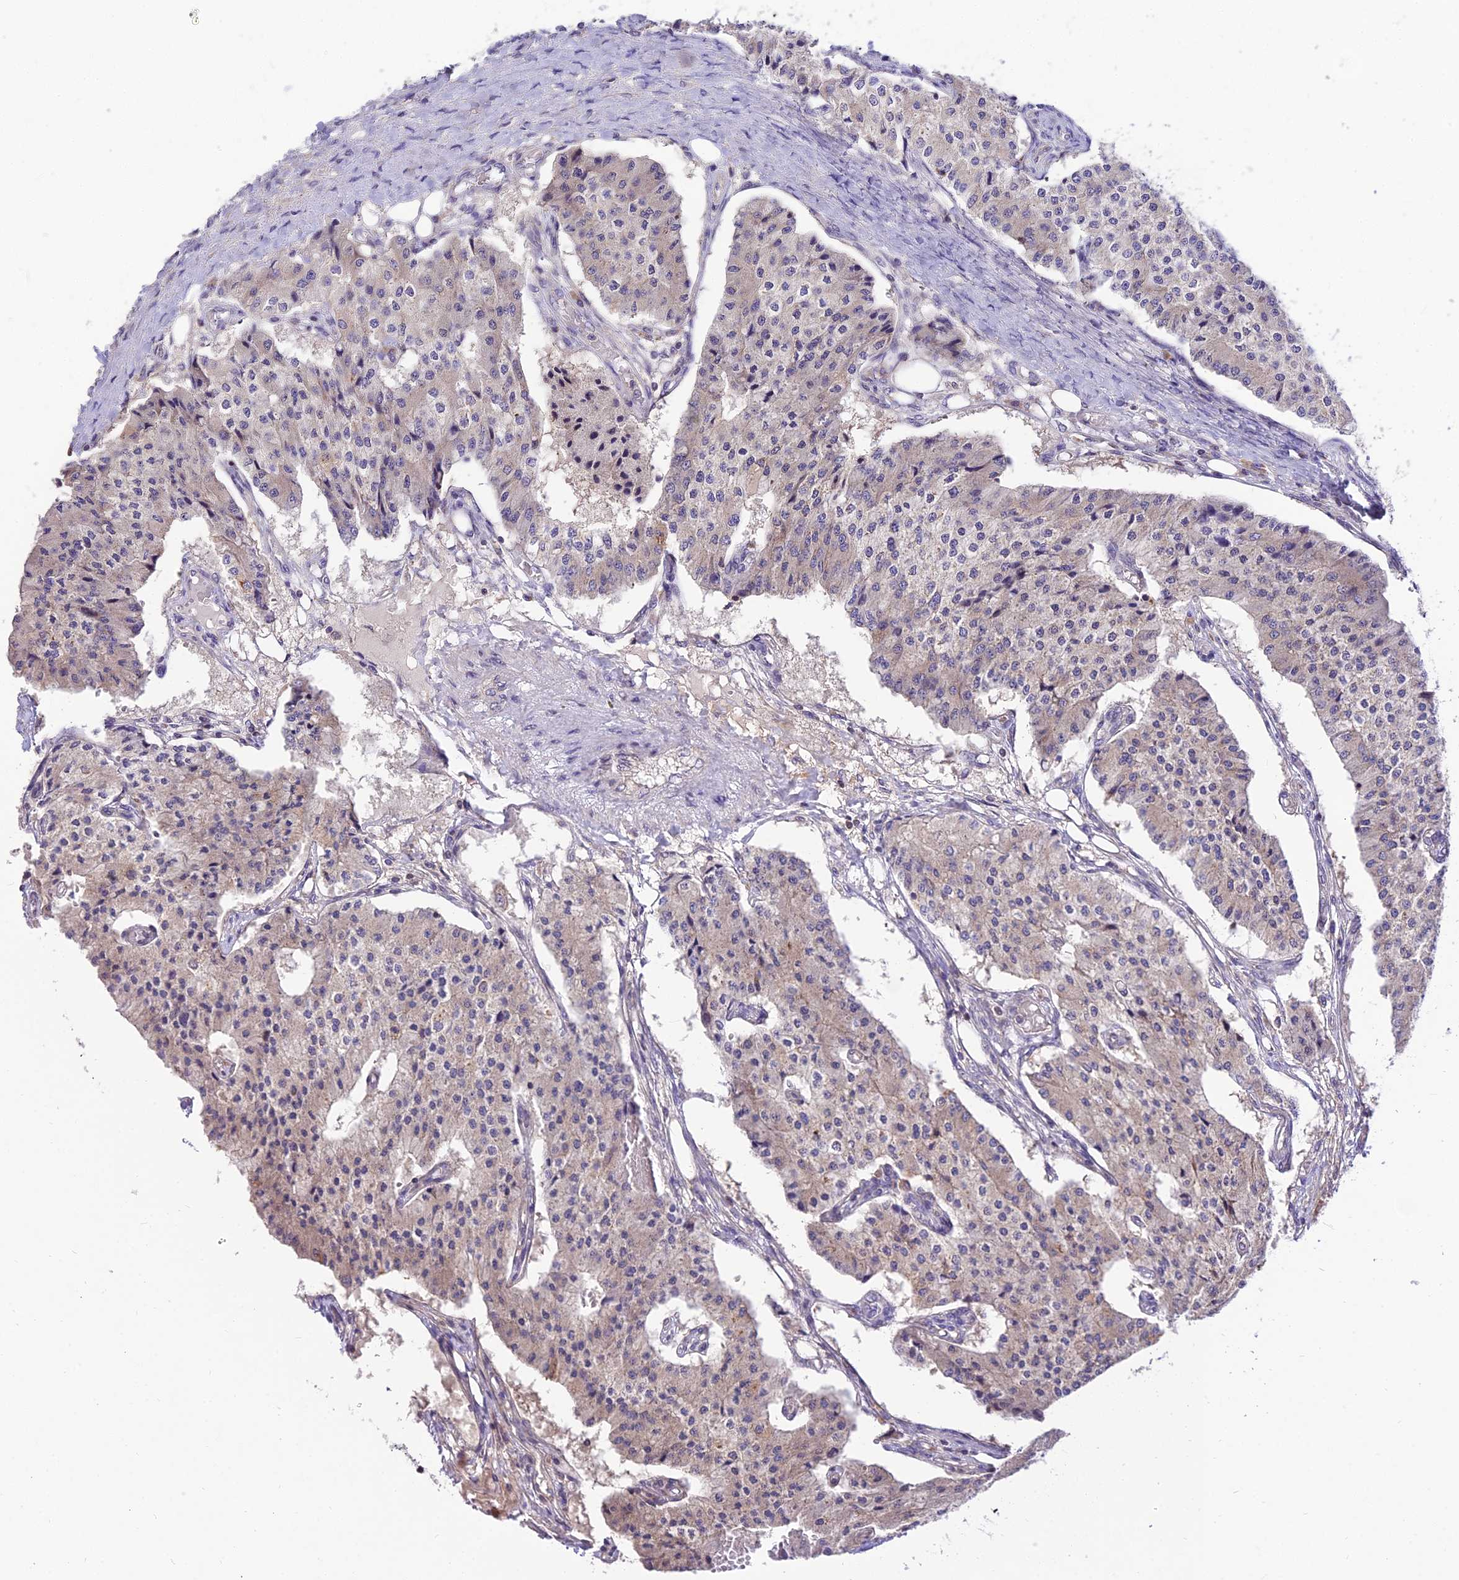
{"staining": {"intensity": "weak", "quantity": "<25%", "location": "cytoplasmic/membranous"}, "tissue": "carcinoid", "cell_type": "Tumor cells", "image_type": "cancer", "snomed": [{"axis": "morphology", "description": "Carcinoid, malignant, NOS"}, {"axis": "topography", "description": "Colon"}], "caption": "Carcinoid (malignant) was stained to show a protein in brown. There is no significant positivity in tumor cells.", "gene": "C6orf132", "patient": {"sex": "female", "age": 52}}